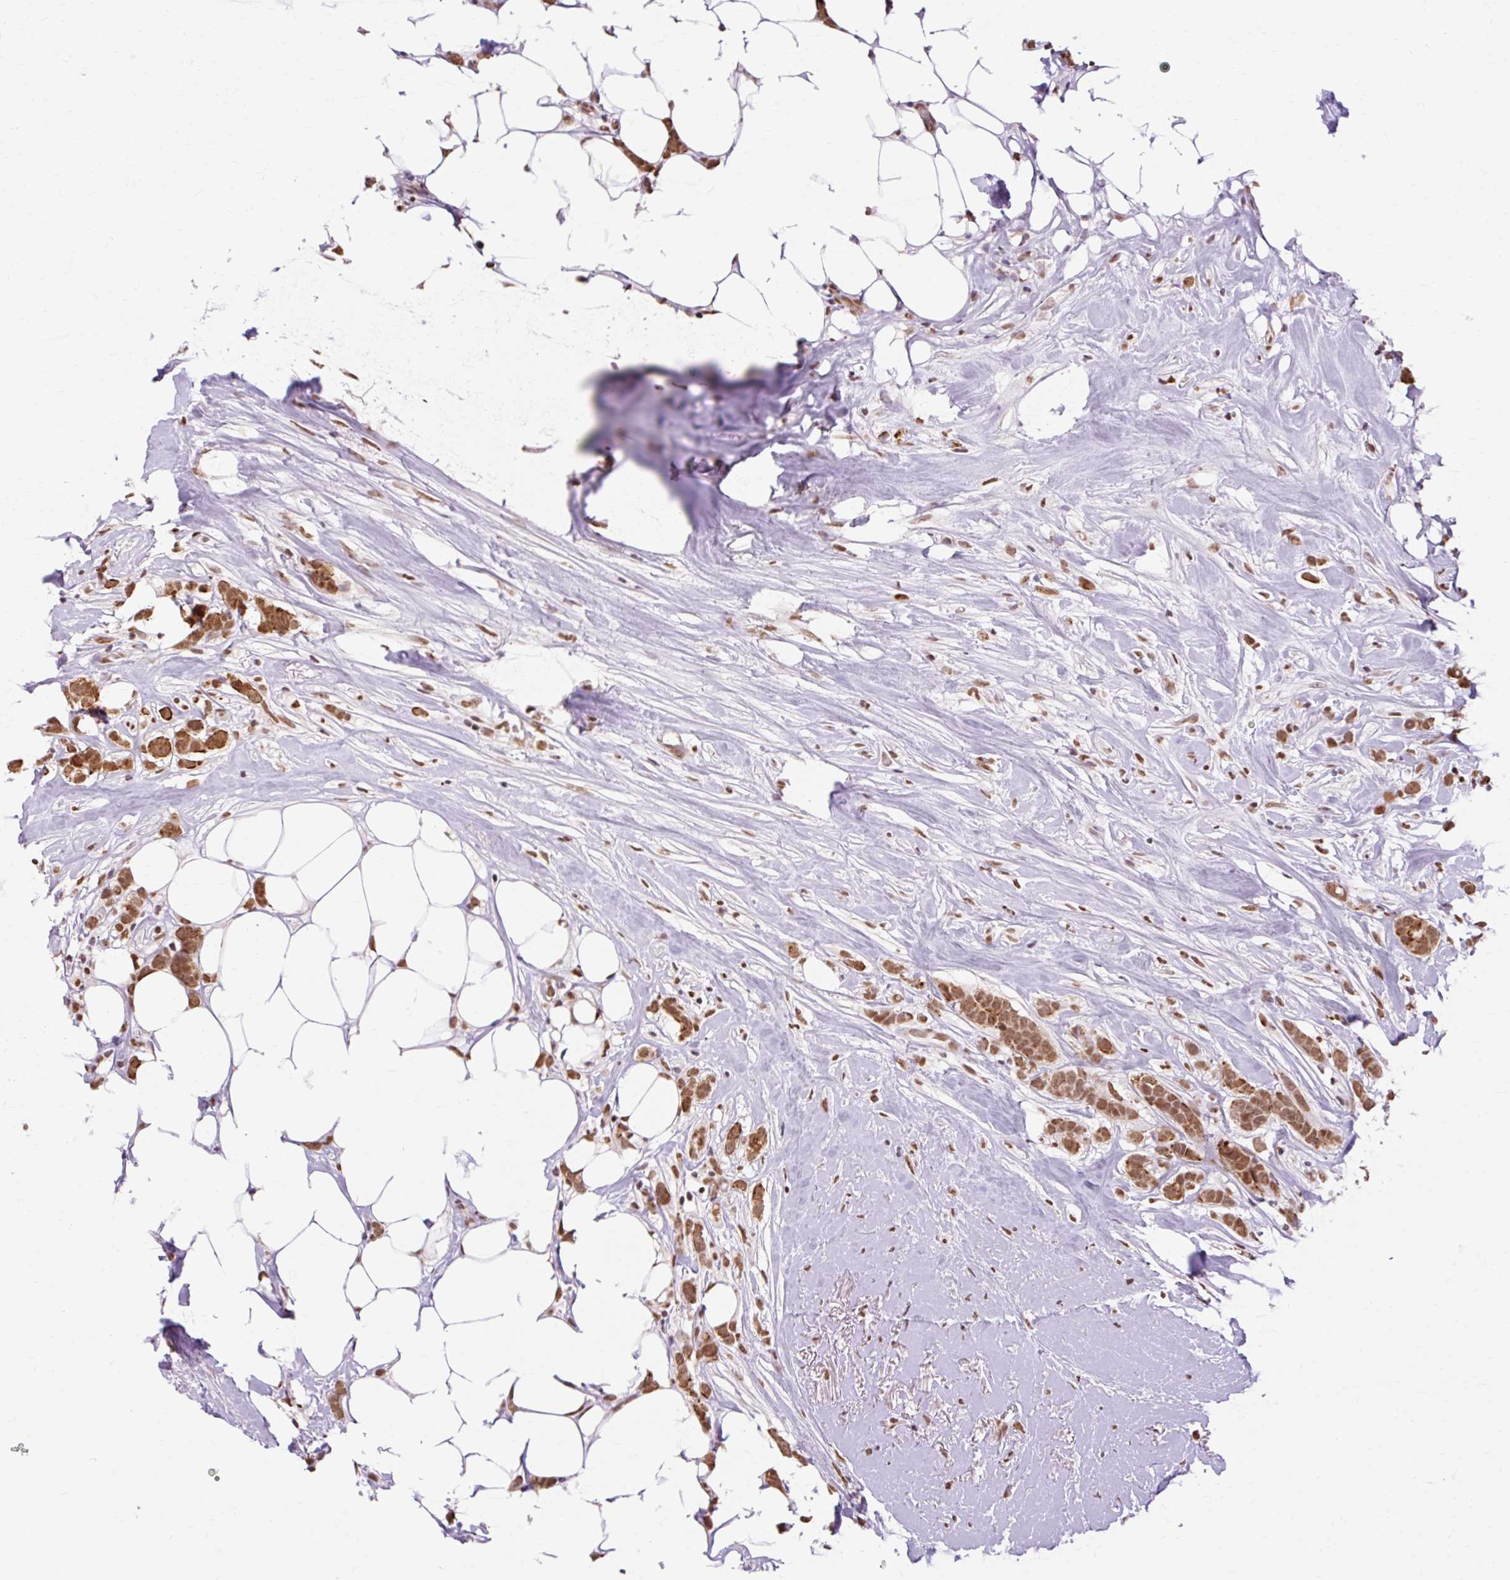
{"staining": {"intensity": "strong", "quantity": ">75%", "location": "cytoplasmic/membranous,nuclear"}, "tissue": "breast cancer", "cell_type": "Tumor cells", "image_type": "cancer", "snomed": [{"axis": "morphology", "description": "Duct carcinoma"}, {"axis": "topography", "description": "Breast"}], "caption": "Human intraductal carcinoma (breast) stained with a protein marker shows strong staining in tumor cells.", "gene": "NPIPB12", "patient": {"sex": "female", "age": 80}}